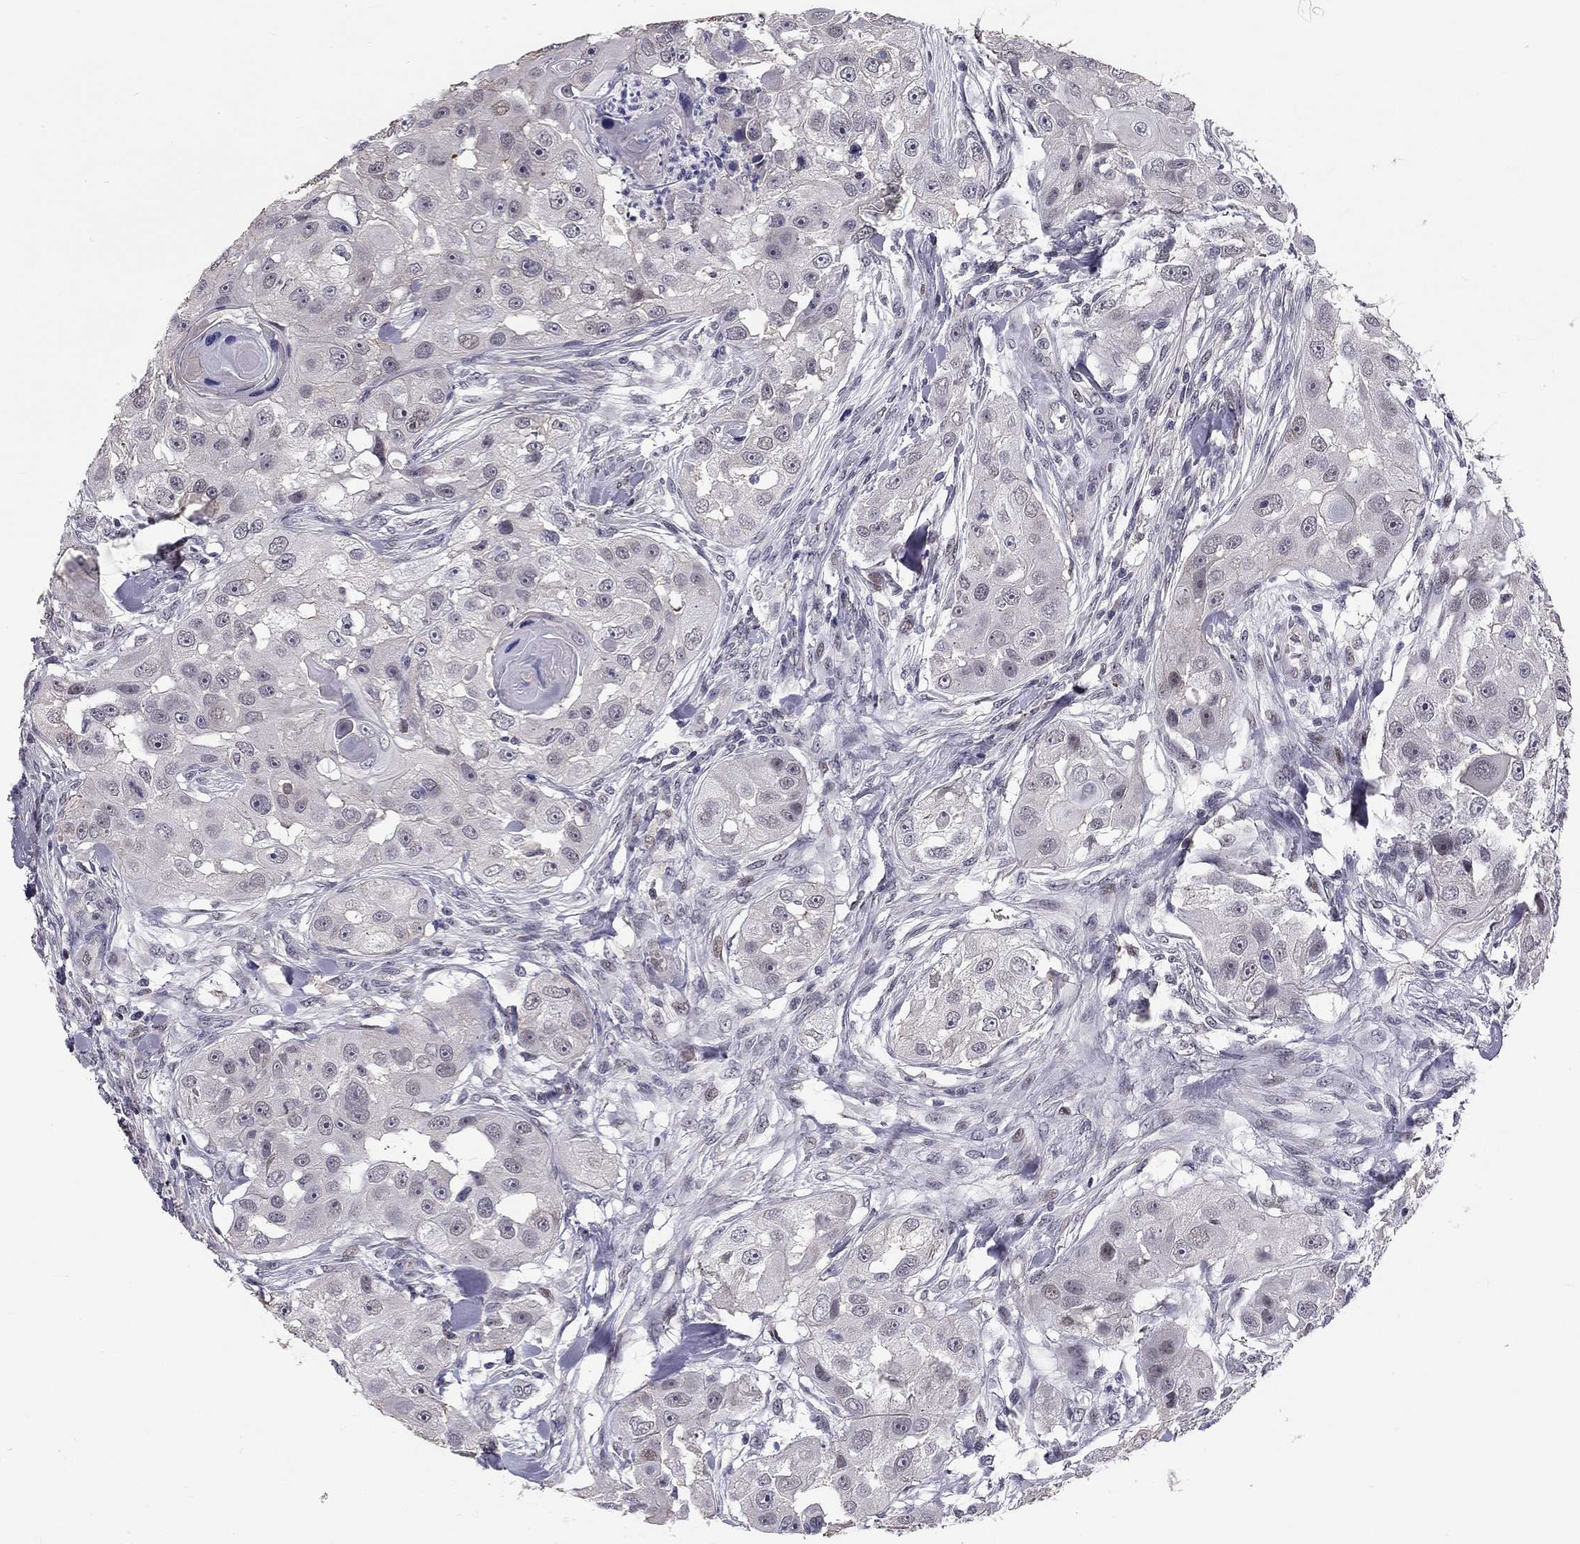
{"staining": {"intensity": "negative", "quantity": "none", "location": "none"}, "tissue": "head and neck cancer", "cell_type": "Tumor cells", "image_type": "cancer", "snomed": [{"axis": "morphology", "description": "Squamous cell carcinoma, NOS"}, {"axis": "topography", "description": "Head-Neck"}], "caption": "Tumor cells are negative for brown protein staining in head and neck cancer (squamous cell carcinoma).", "gene": "GJB4", "patient": {"sex": "male", "age": 51}}